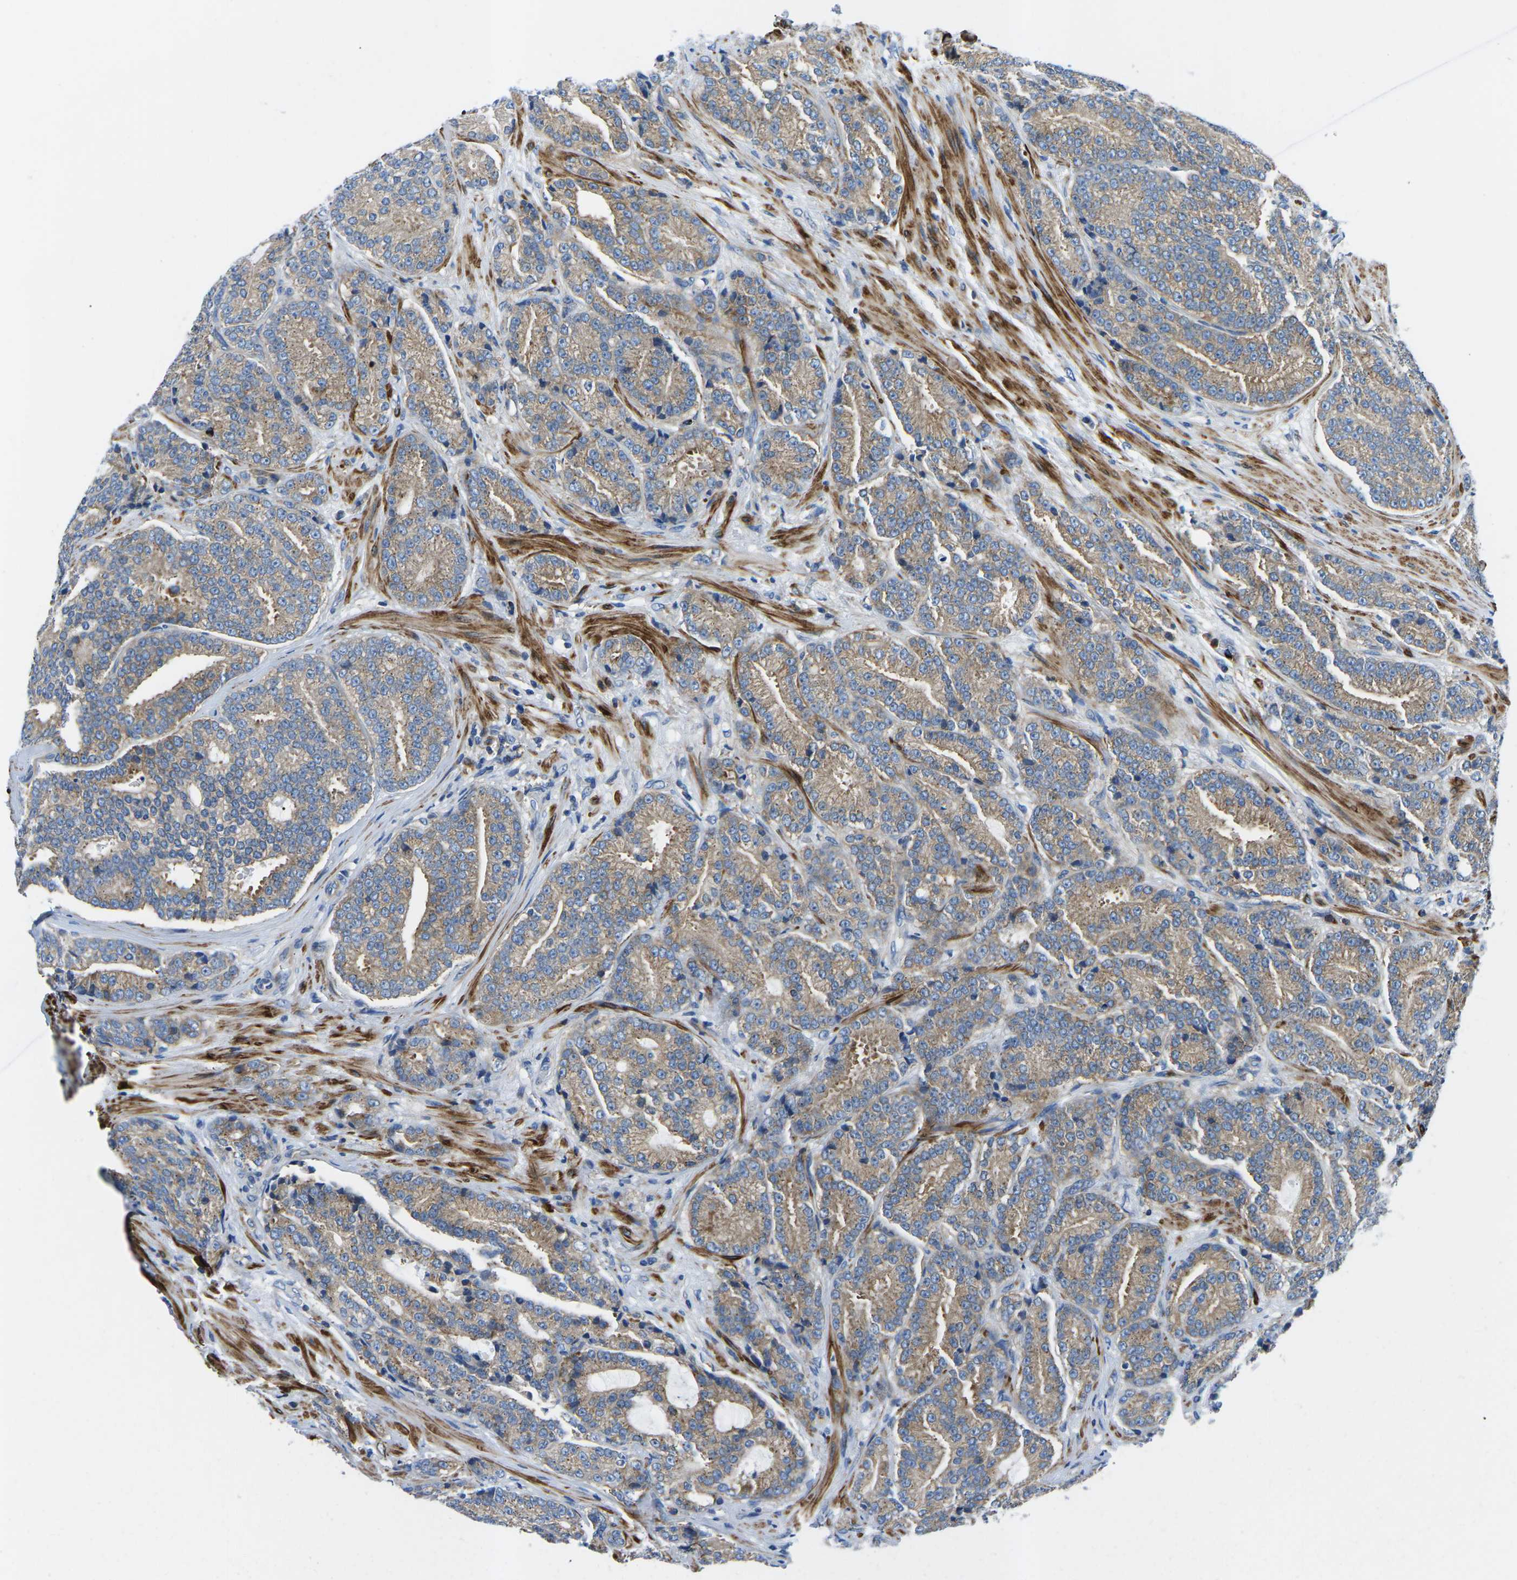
{"staining": {"intensity": "weak", "quantity": ">75%", "location": "cytoplasmic/membranous"}, "tissue": "prostate cancer", "cell_type": "Tumor cells", "image_type": "cancer", "snomed": [{"axis": "morphology", "description": "Adenocarcinoma, High grade"}, {"axis": "topography", "description": "Prostate"}], "caption": "Protein staining of prostate cancer (adenocarcinoma (high-grade)) tissue reveals weak cytoplasmic/membranous staining in about >75% of tumor cells. (Brightfield microscopy of DAB IHC at high magnification).", "gene": "MC4R", "patient": {"sex": "male", "age": 61}}